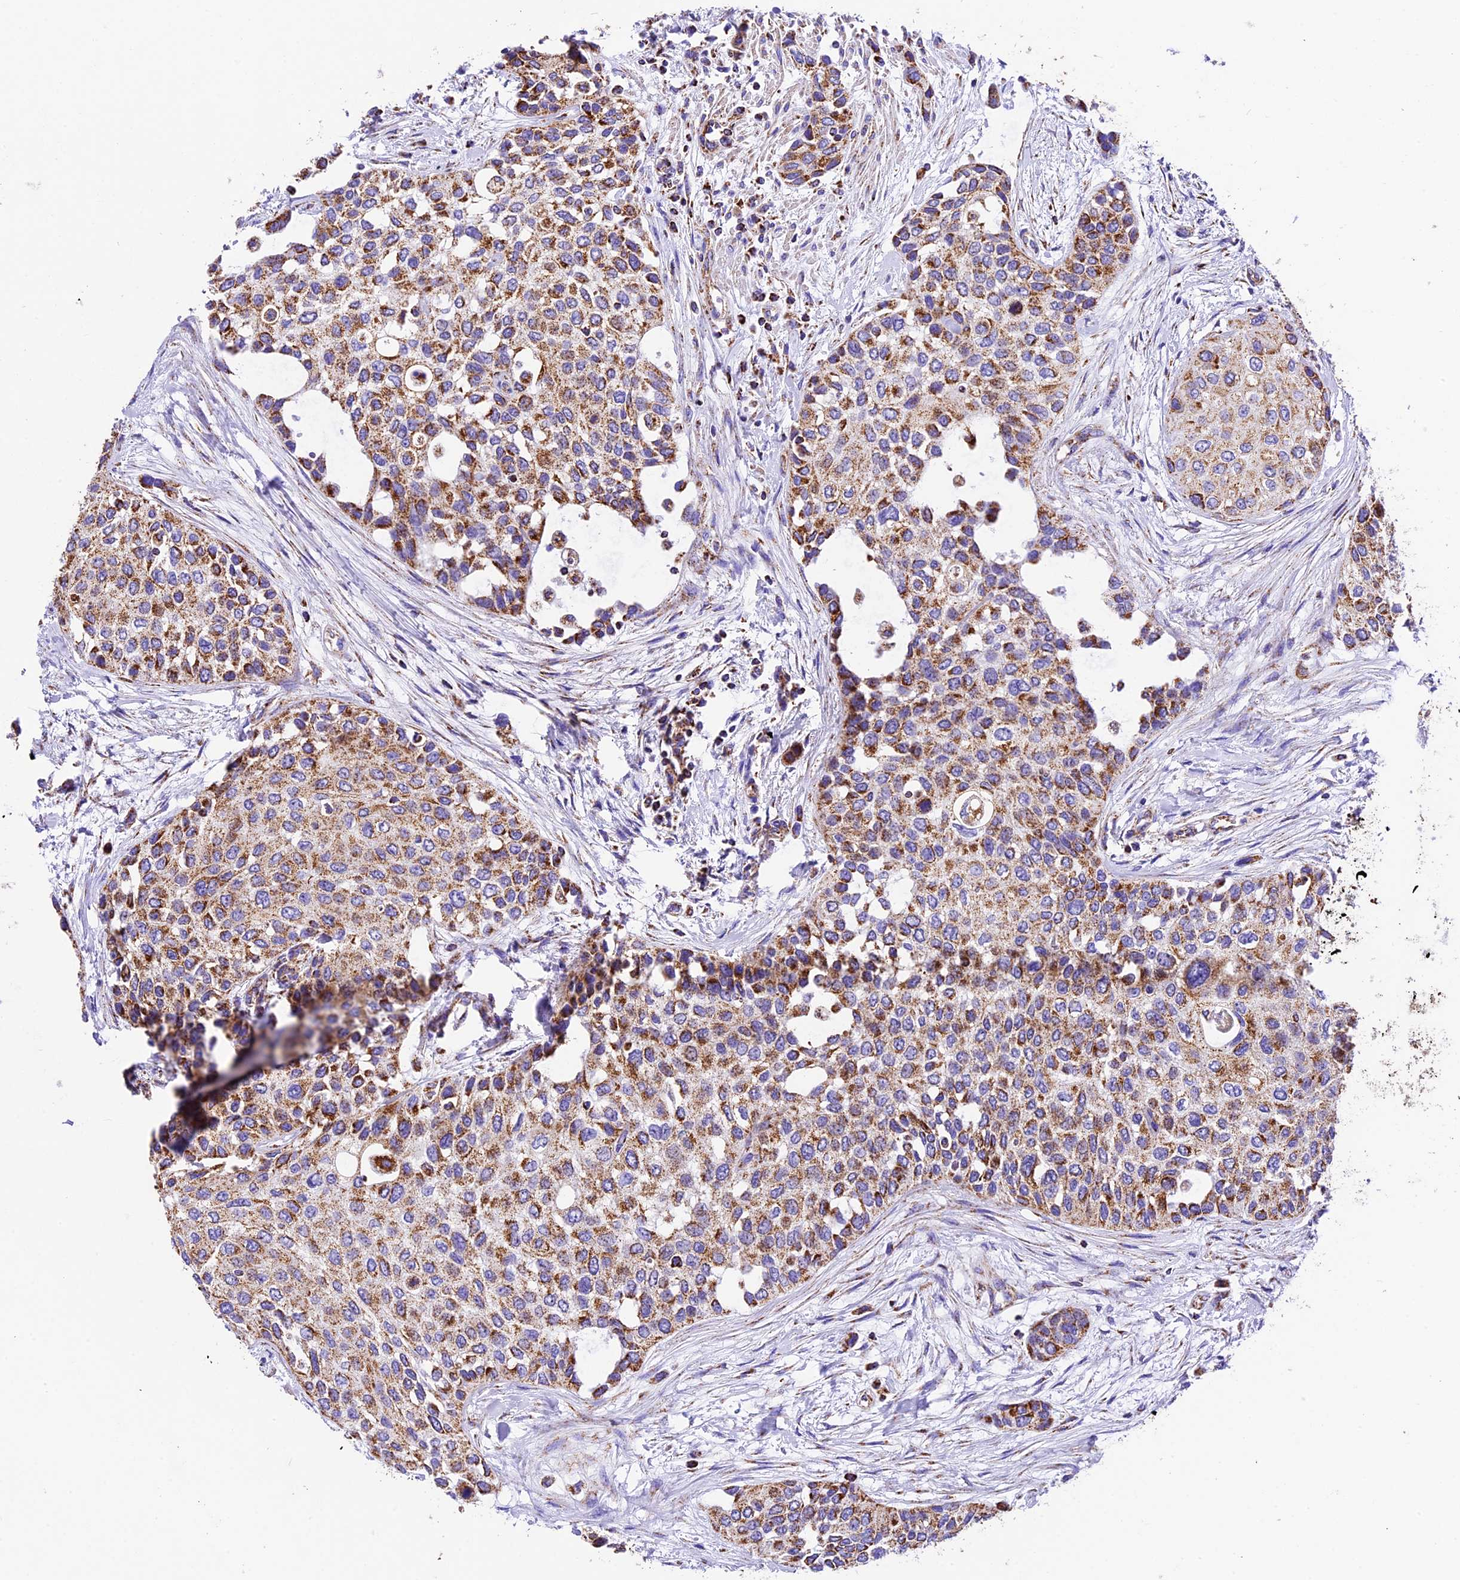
{"staining": {"intensity": "moderate", "quantity": ">75%", "location": "cytoplasmic/membranous"}, "tissue": "urothelial cancer", "cell_type": "Tumor cells", "image_type": "cancer", "snomed": [{"axis": "morphology", "description": "Normal tissue, NOS"}, {"axis": "morphology", "description": "Urothelial carcinoma, High grade"}, {"axis": "topography", "description": "Vascular tissue"}, {"axis": "topography", "description": "Urinary bladder"}], "caption": "Moderate cytoplasmic/membranous expression for a protein is identified in about >75% of tumor cells of urothelial cancer using immunohistochemistry (IHC).", "gene": "DCAF5", "patient": {"sex": "female", "age": 56}}